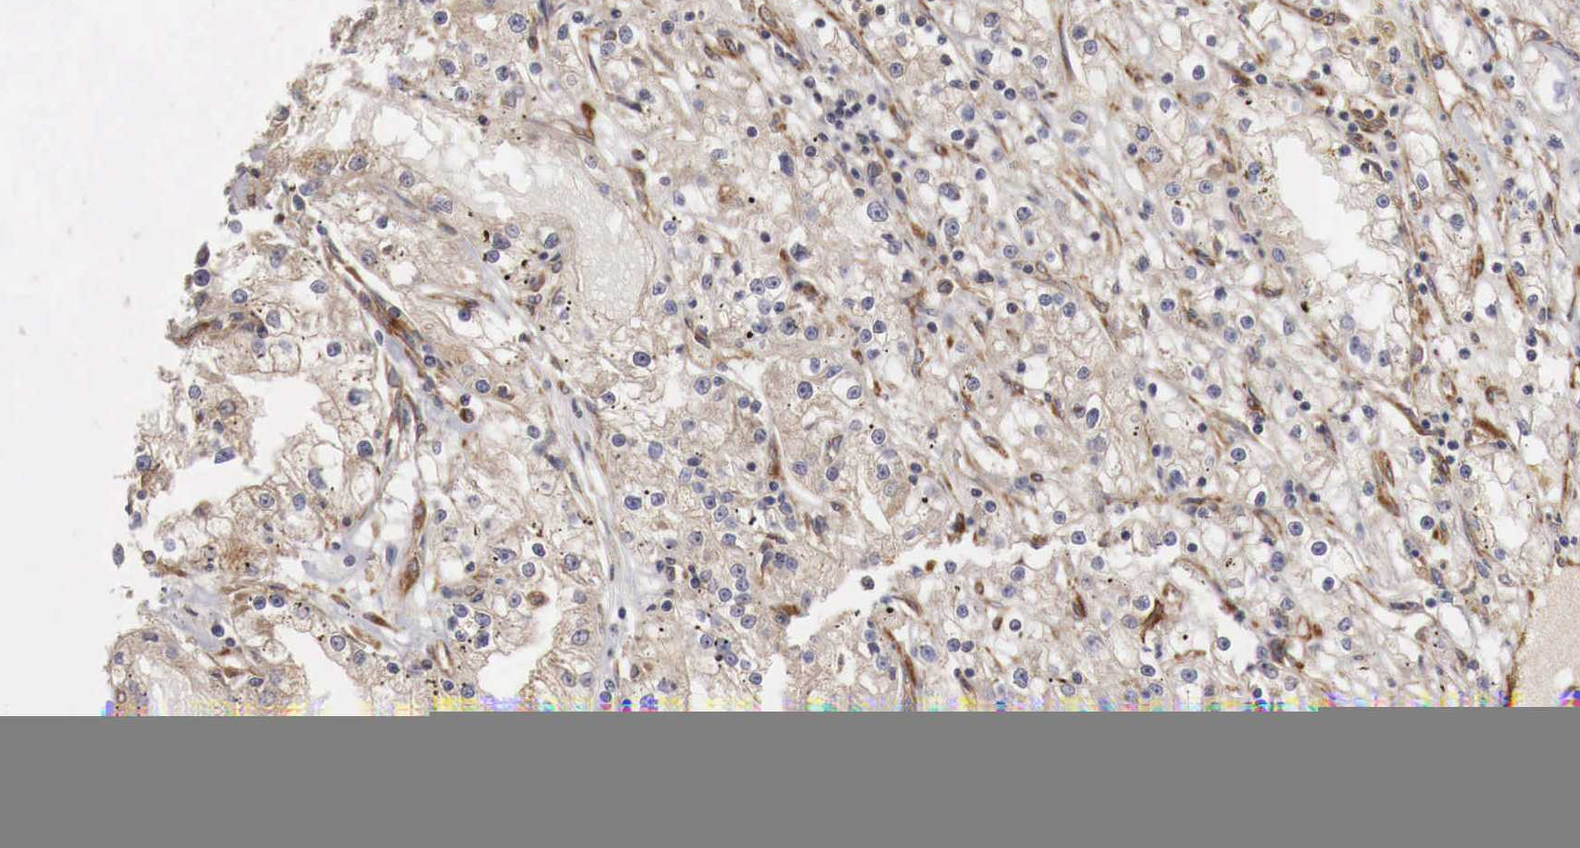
{"staining": {"intensity": "weak", "quantity": ">75%", "location": "cytoplasmic/membranous"}, "tissue": "renal cancer", "cell_type": "Tumor cells", "image_type": "cancer", "snomed": [{"axis": "morphology", "description": "Adenocarcinoma, NOS"}, {"axis": "topography", "description": "Kidney"}], "caption": "DAB (3,3'-diaminobenzidine) immunohistochemical staining of renal cancer (adenocarcinoma) shows weak cytoplasmic/membranous protein staining in approximately >75% of tumor cells. Nuclei are stained in blue.", "gene": "ARMCX4", "patient": {"sex": "male", "age": 56}}